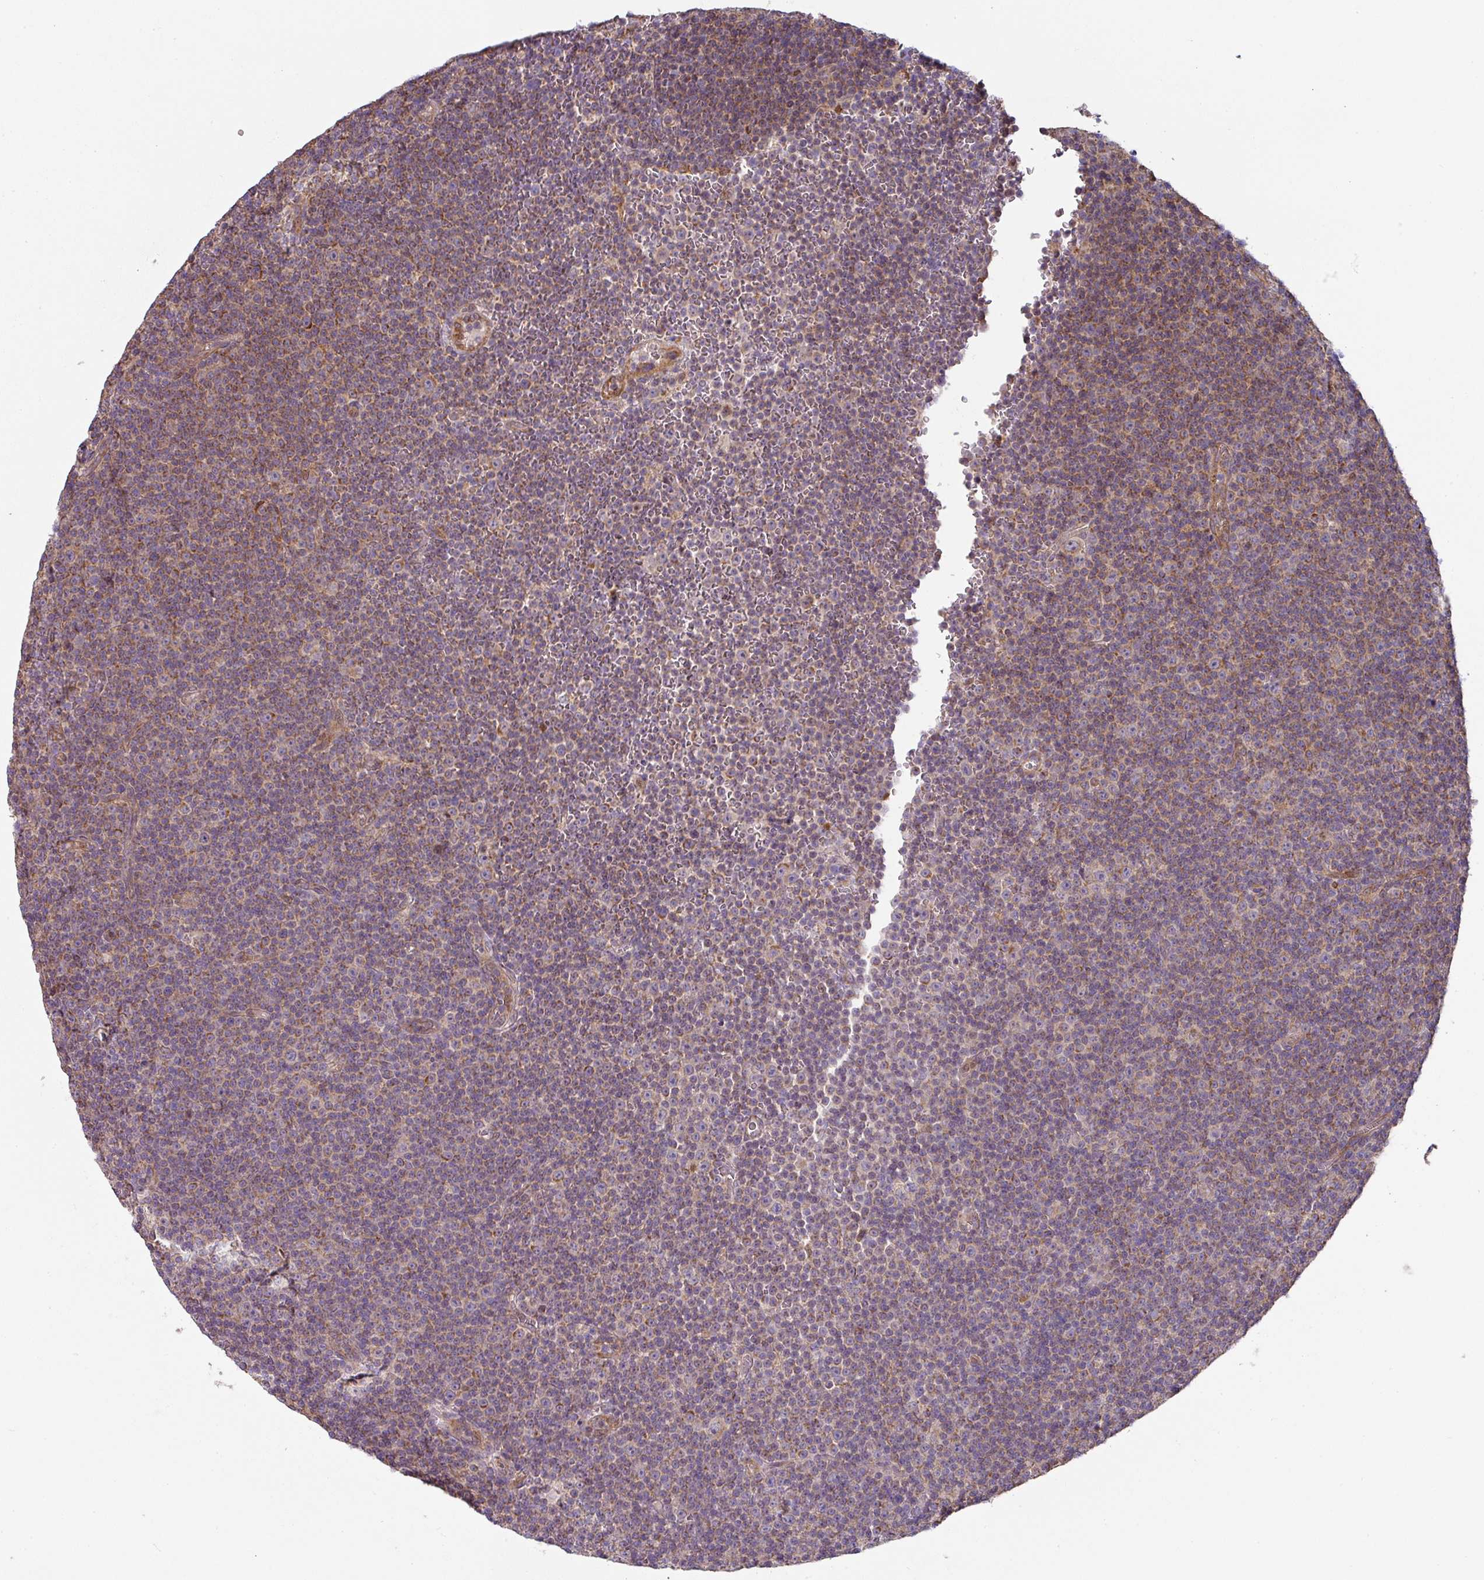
{"staining": {"intensity": "moderate", "quantity": "<25%", "location": "cytoplasmic/membranous"}, "tissue": "lymphoma", "cell_type": "Tumor cells", "image_type": "cancer", "snomed": [{"axis": "morphology", "description": "Malignant lymphoma, non-Hodgkin's type, Low grade"}, {"axis": "topography", "description": "Lymph node"}], "caption": "High-magnification brightfield microscopy of lymphoma stained with DAB (3,3'-diaminobenzidine) (brown) and counterstained with hematoxylin (blue). tumor cells exhibit moderate cytoplasmic/membranous expression is identified in approximately<25% of cells.", "gene": "STK35", "patient": {"sex": "female", "age": 67}}